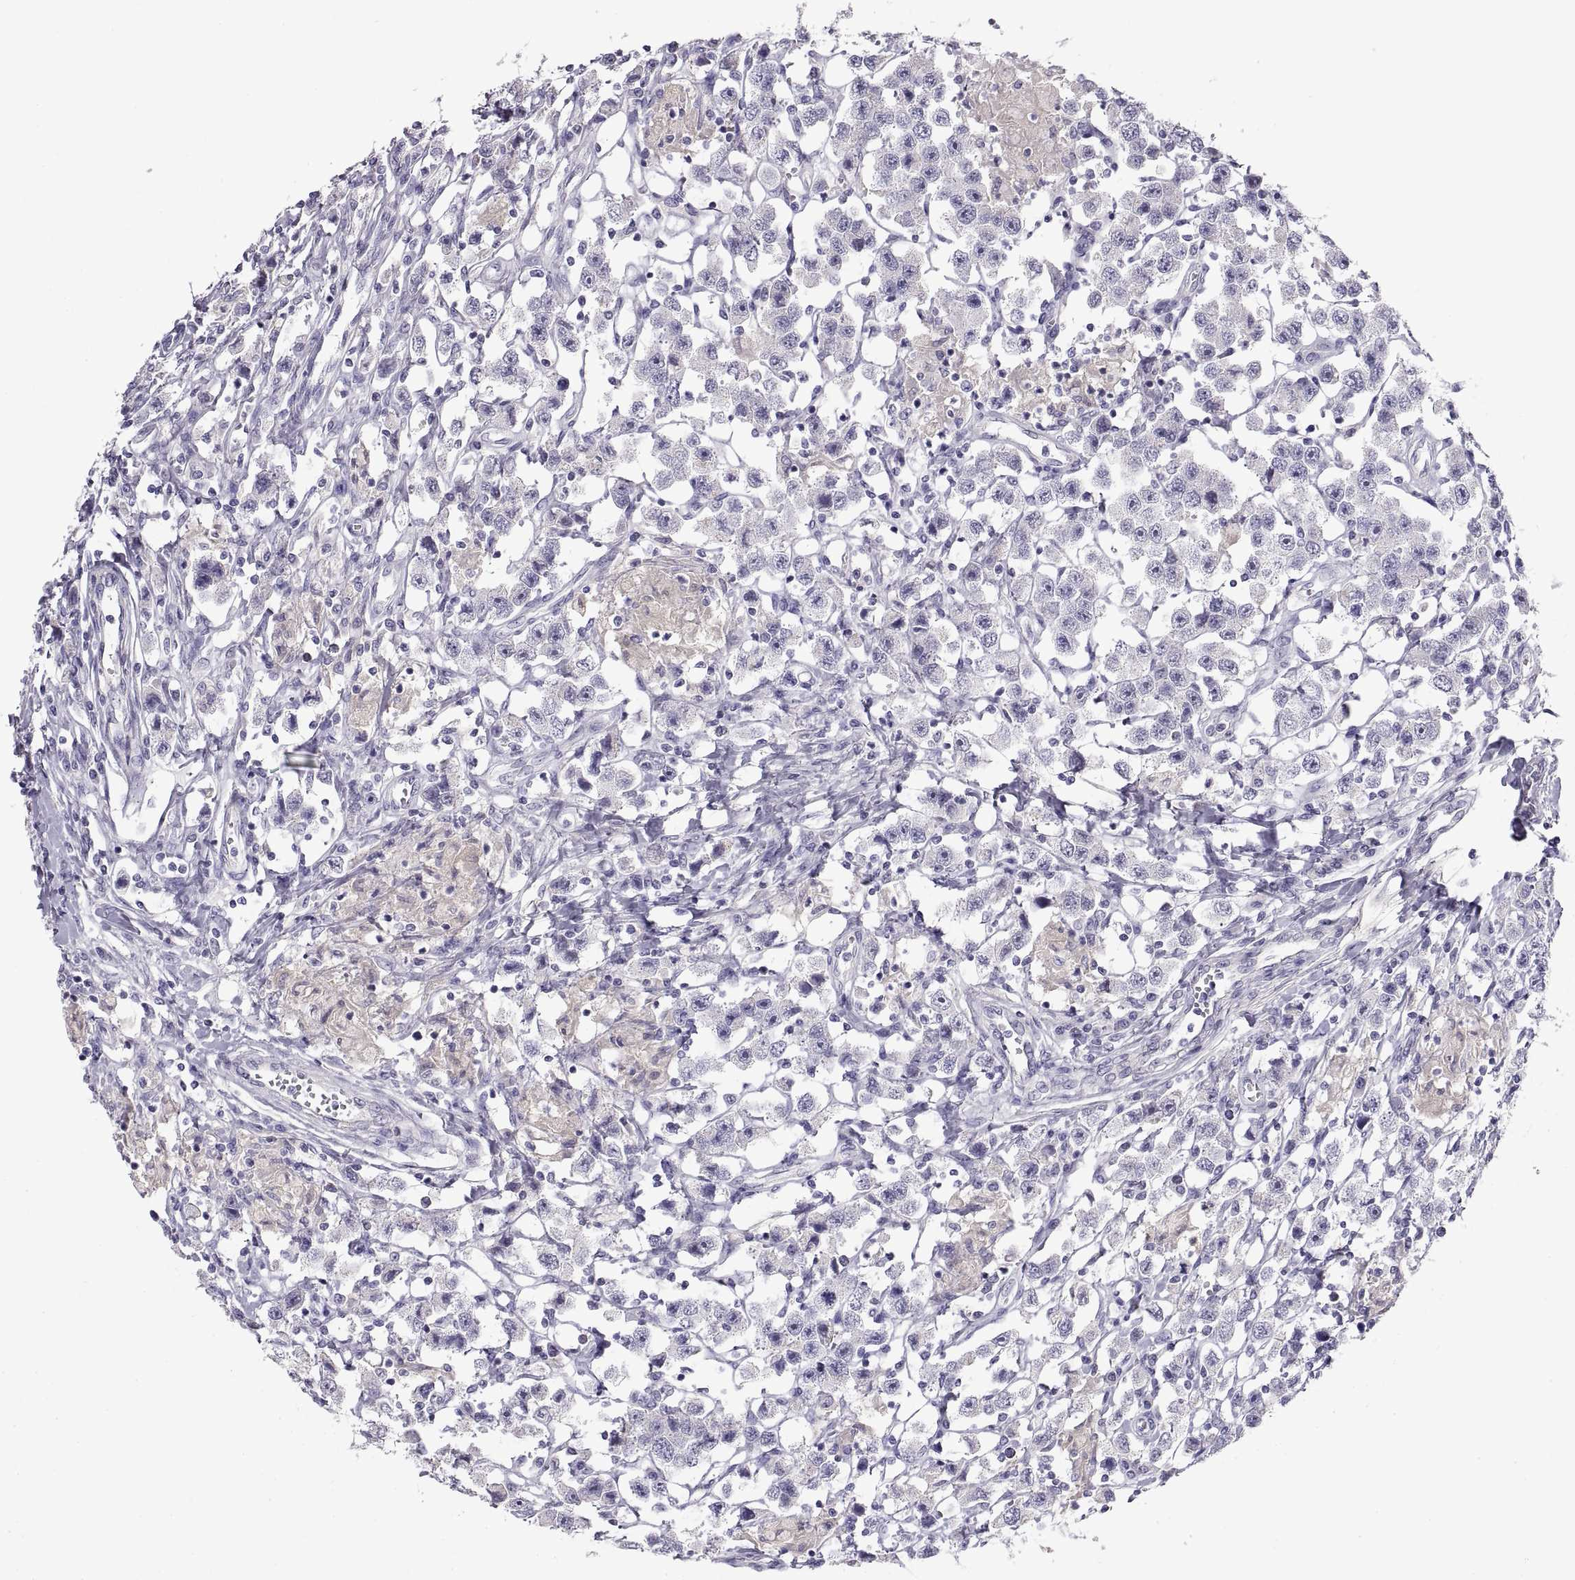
{"staining": {"intensity": "negative", "quantity": "none", "location": "none"}, "tissue": "testis cancer", "cell_type": "Tumor cells", "image_type": "cancer", "snomed": [{"axis": "morphology", "description": "Seminoma, NOS"}, {"axis": "topography", "description": "Testis"}], "caption": "Immunohistochemistry histopathology image of neoplastic tissue: human testis seminoma stained with DAB (3,3'-diaminobenzidine) displays no significant protein staining in tumor cells. (Brightfield microscopy of DAB immunohistochemistry (IHC) at high magnification).", "gene": "CRYBB3", "patient": {"sex": "male", "age": 45}}